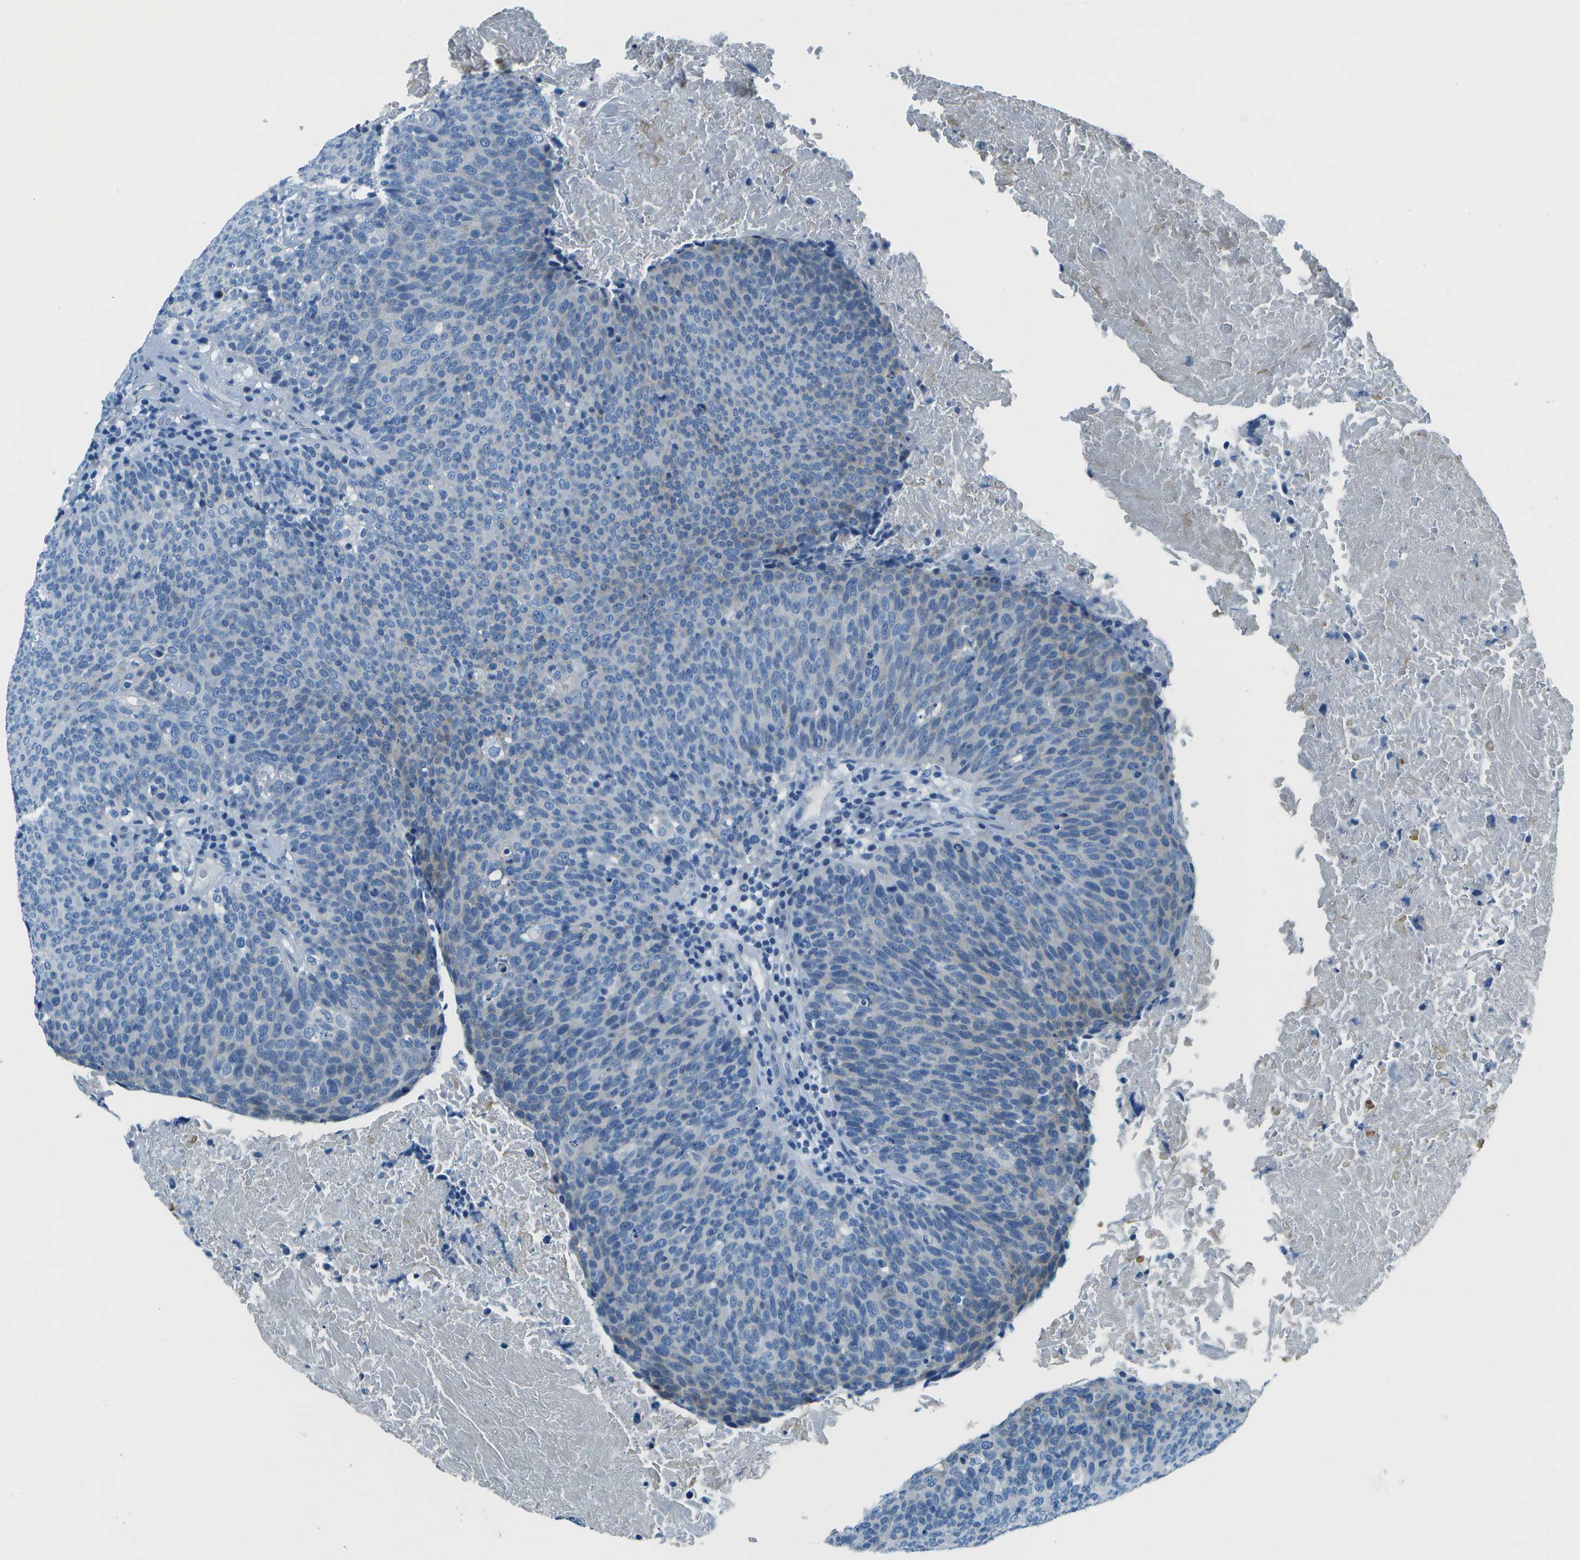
{"staining": {"intensity": "negative", "quantity": "none", "location": "none"}, "tissue": "head and neck cancer", "cell_type": "Tumor cells", "image_type": "cancer", "snomed": [{"axis": "morphology", "description": "Squamous cell carcinoma, NOS"}, {"axis": "morphology", "description": "Squamous cell carcinoma, metastatic, NOS"}, {"axis": "topography", "description": "Lymph node"}, {"axis": "topography", "description": "Head-Neck"}], "caption": "Protein analysis of squamous cell carcinoma (head and neck) exhibits no significant staining in tumor cells. (DAB (3,3'-diaminobenzidine) IHC with hematoxylin counter stain).", "gene": "SLC16A10", "patient": {"sex": "male", "age": 62}}